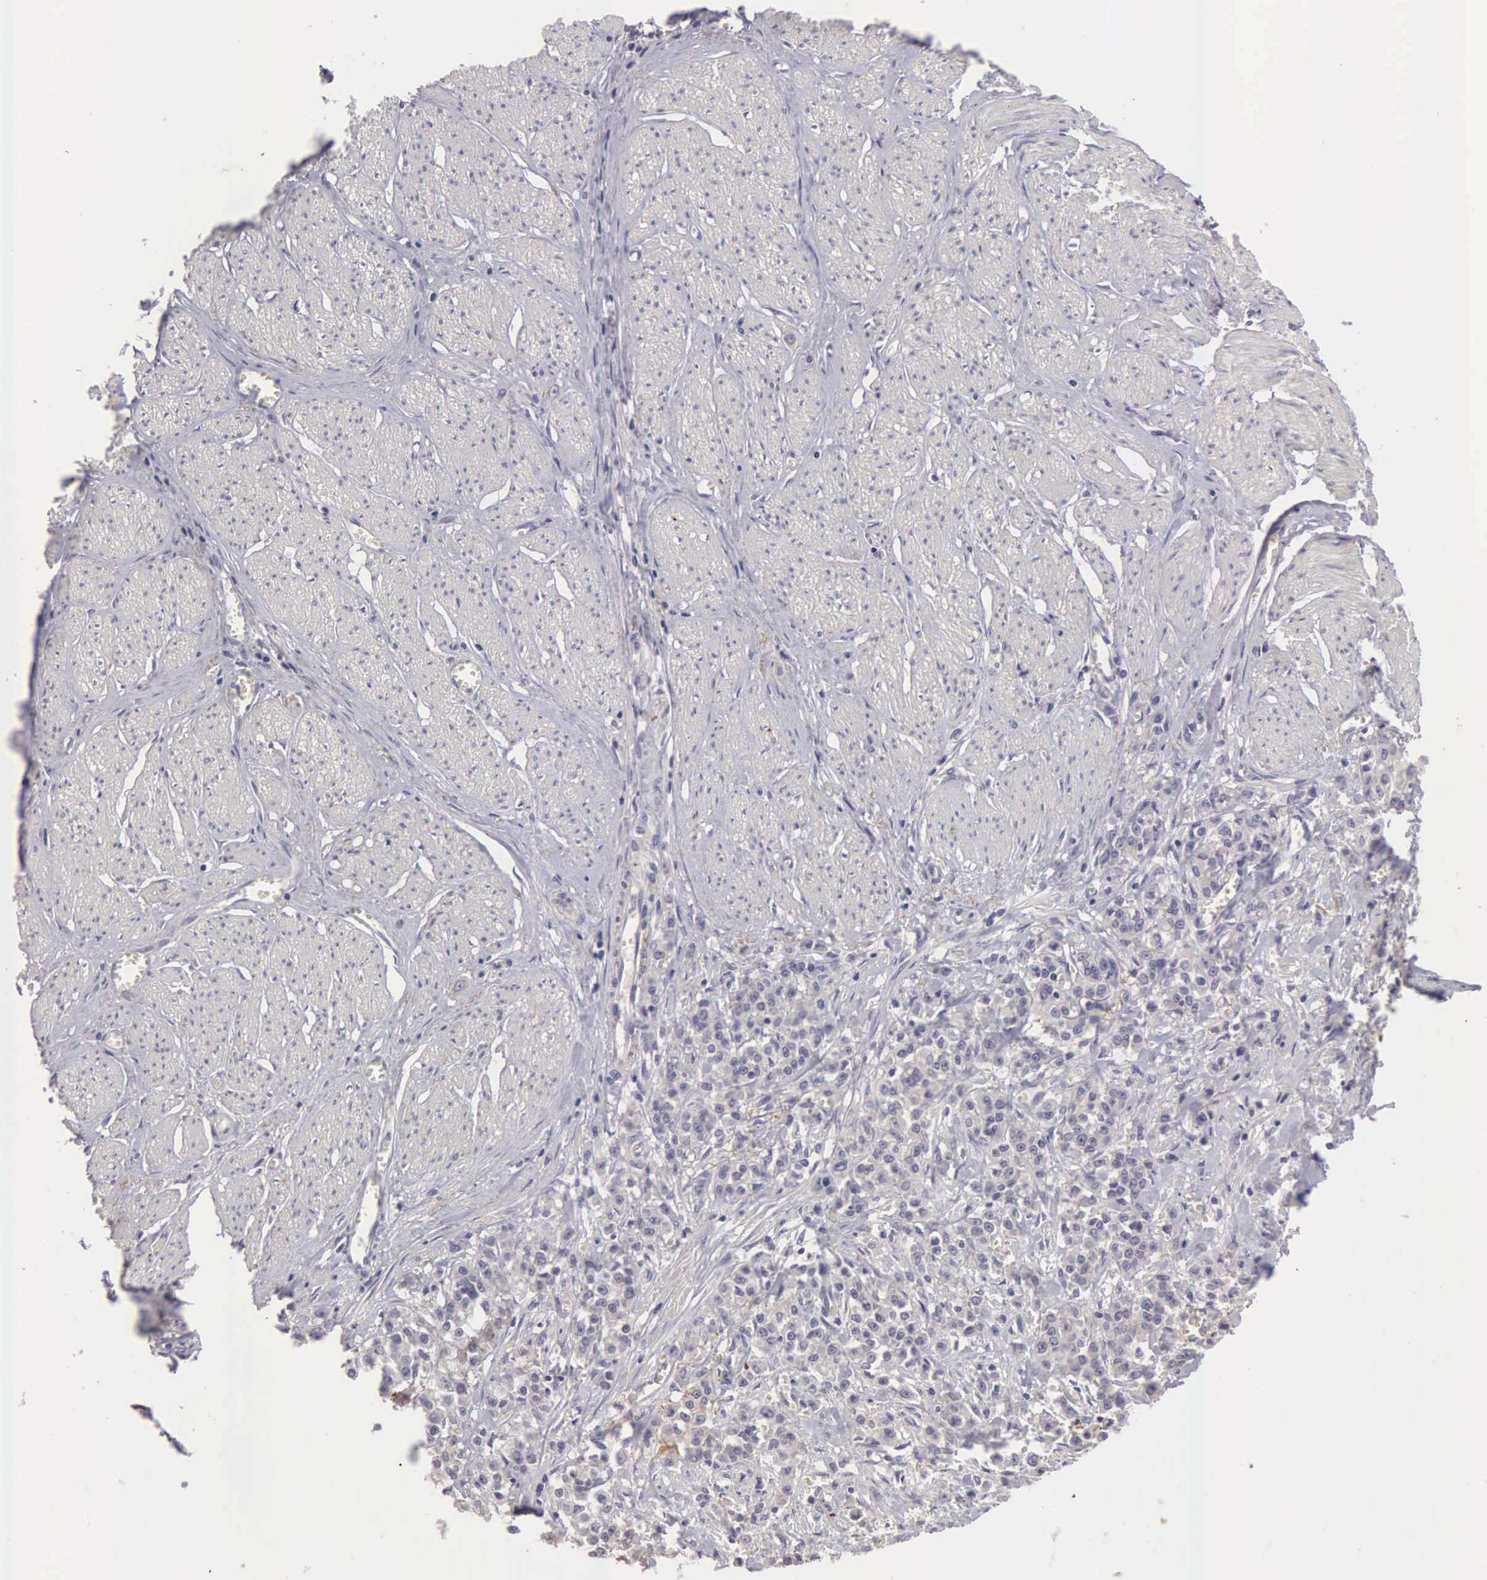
{"staining": {"intensity": "negative", "quantity": "none", "location": "none"}, "tissue": "stomach cancer", "cell_type": "Tumor cells", "image_type": "cancer", "snomed": [{"axis": "morphology", "description": "Adenocarcinoma, NOS"}, {"axis": "topography", "description": "Stomach"}], "caption": "Protein analysis of stomach adenocarcinoma reveals no significant expression in tumor cells.", "gene": "CLU", "patient": {"sex": "male", "age": 72}}